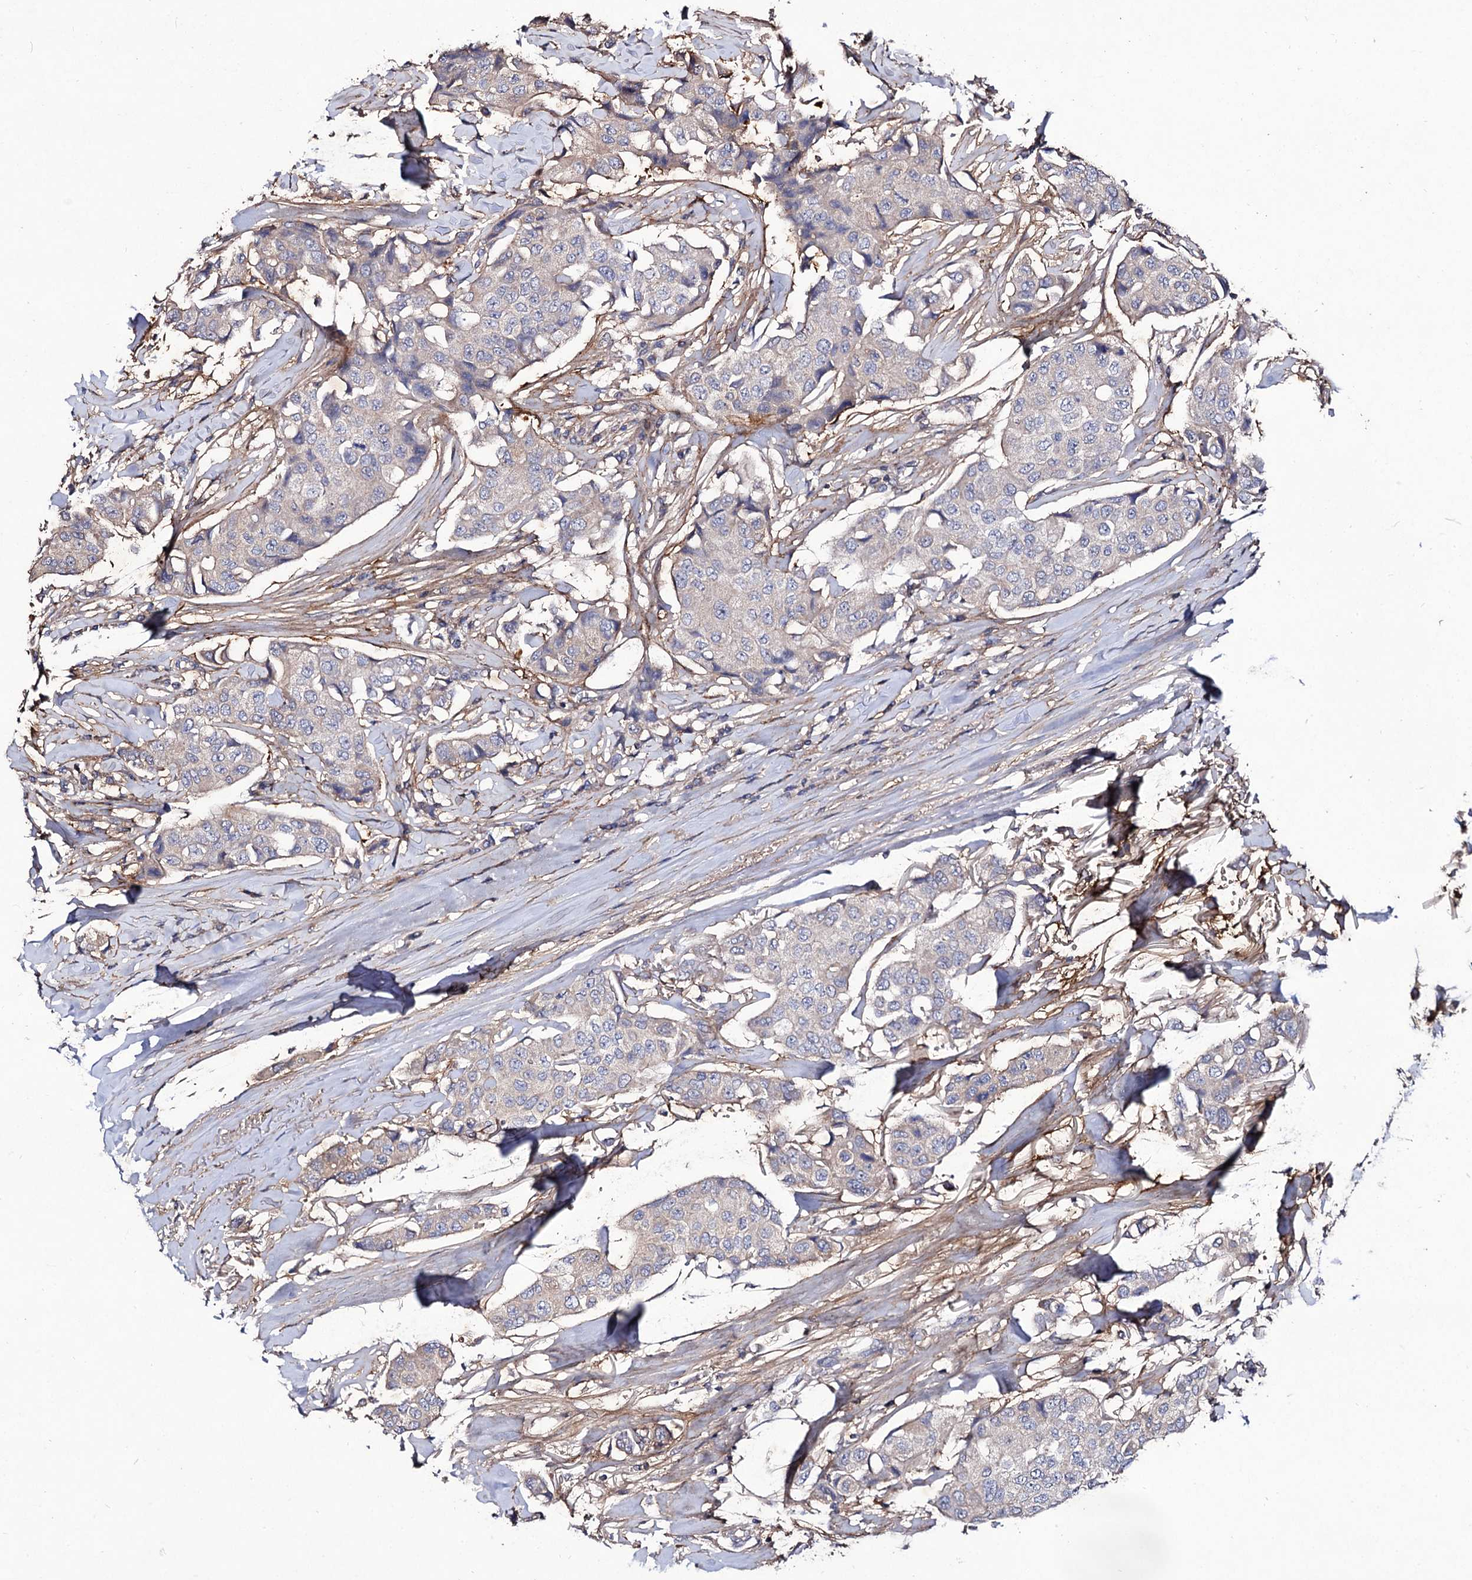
{"staining": {"intensity": "negative", "quantity": "none", "location": "none"}, "tissue": "breast cancer", "cell_type": "Tumor cells", "image_type": "cancer", "snomed": [{"axis": "morphology", "description": "Duct carcinoma"}, {"axis": "topography", "description": "Breast"}], "caption": "There is no significant staining in tumor cells of invasive ductal carcinoma (breast).", "gene": "MYO1H", "patient": {"sex": "female", "age": 80}}